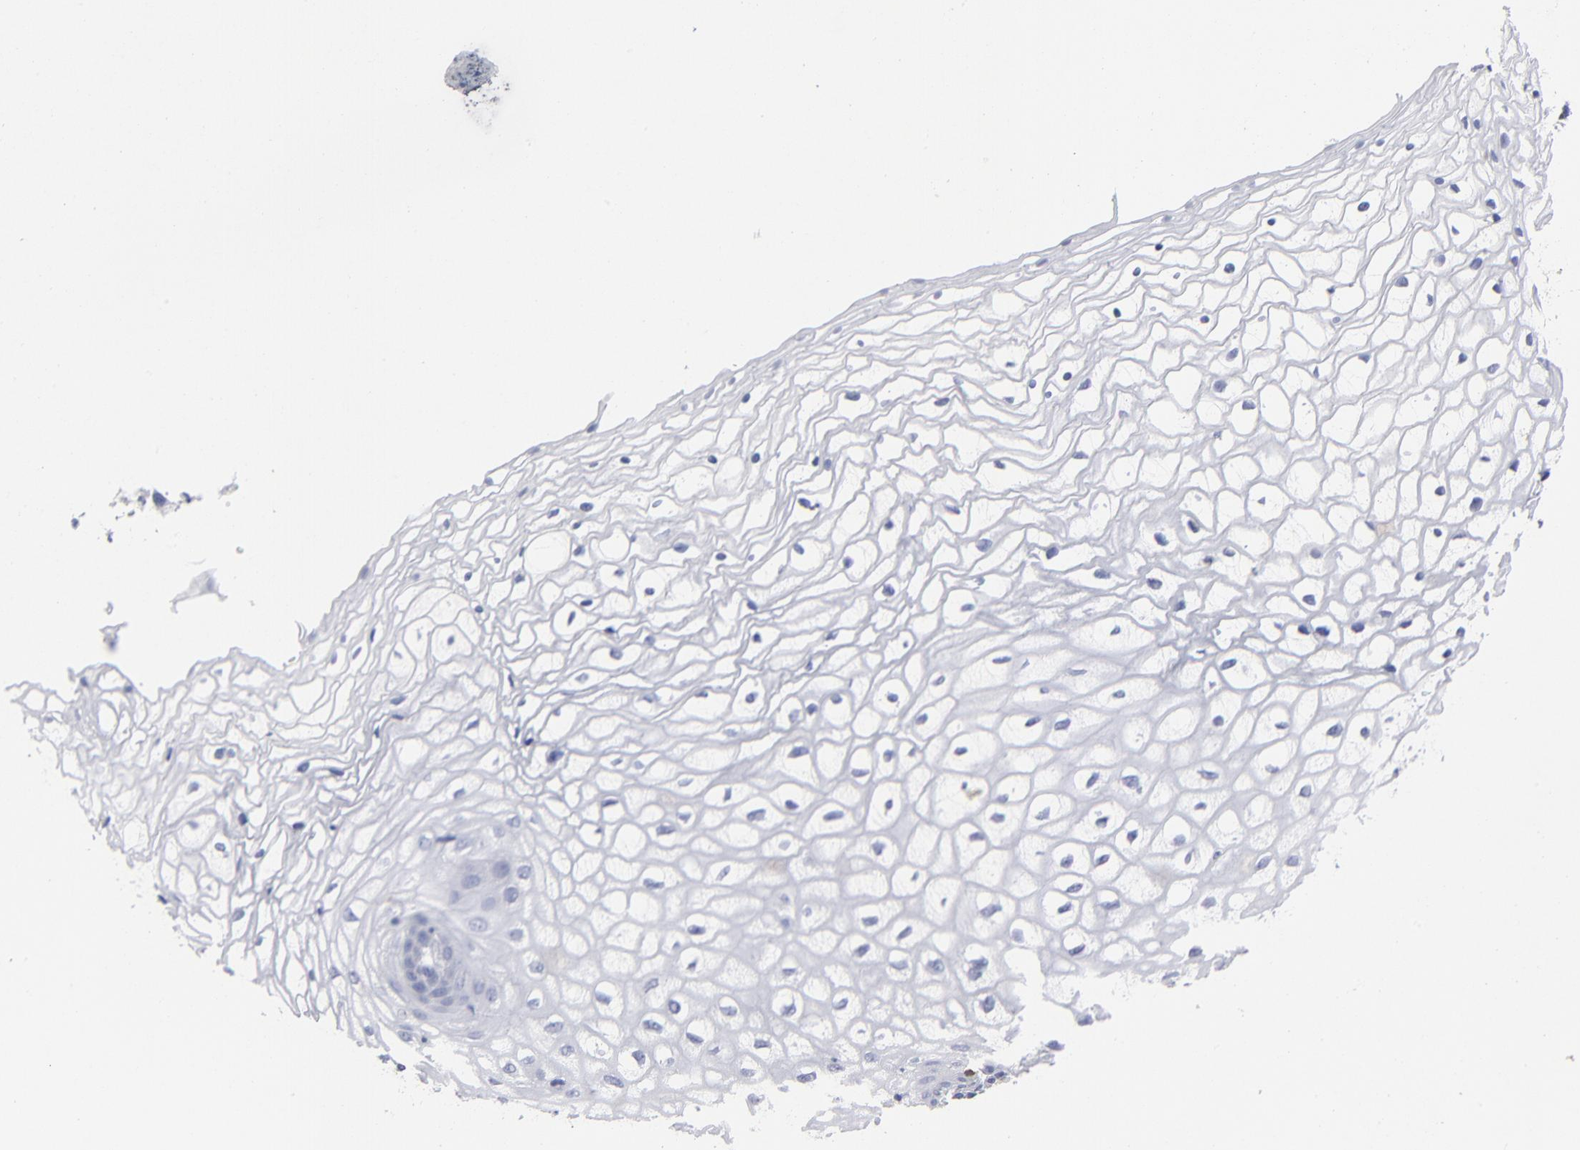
{"staining": {"intensity": "negative", "quantity": "none", "location": "none"}, "tissue": "vagina", "cell_type": "Squamous epithelial cells", "image_type": "normal", "snomed": [{"axis": "morphology", "description": "Normal tissue, NOS"}, {"axis": "topography", "description": "Vagina"}], "caption": "Immunohistochemistry (IHC) micrograph of normal vagina stained for a protein (brown), which reveals no expression in squamous epithelial cells.", "gene": "CD180", "patient": {"sex": "female", "age": 34}}